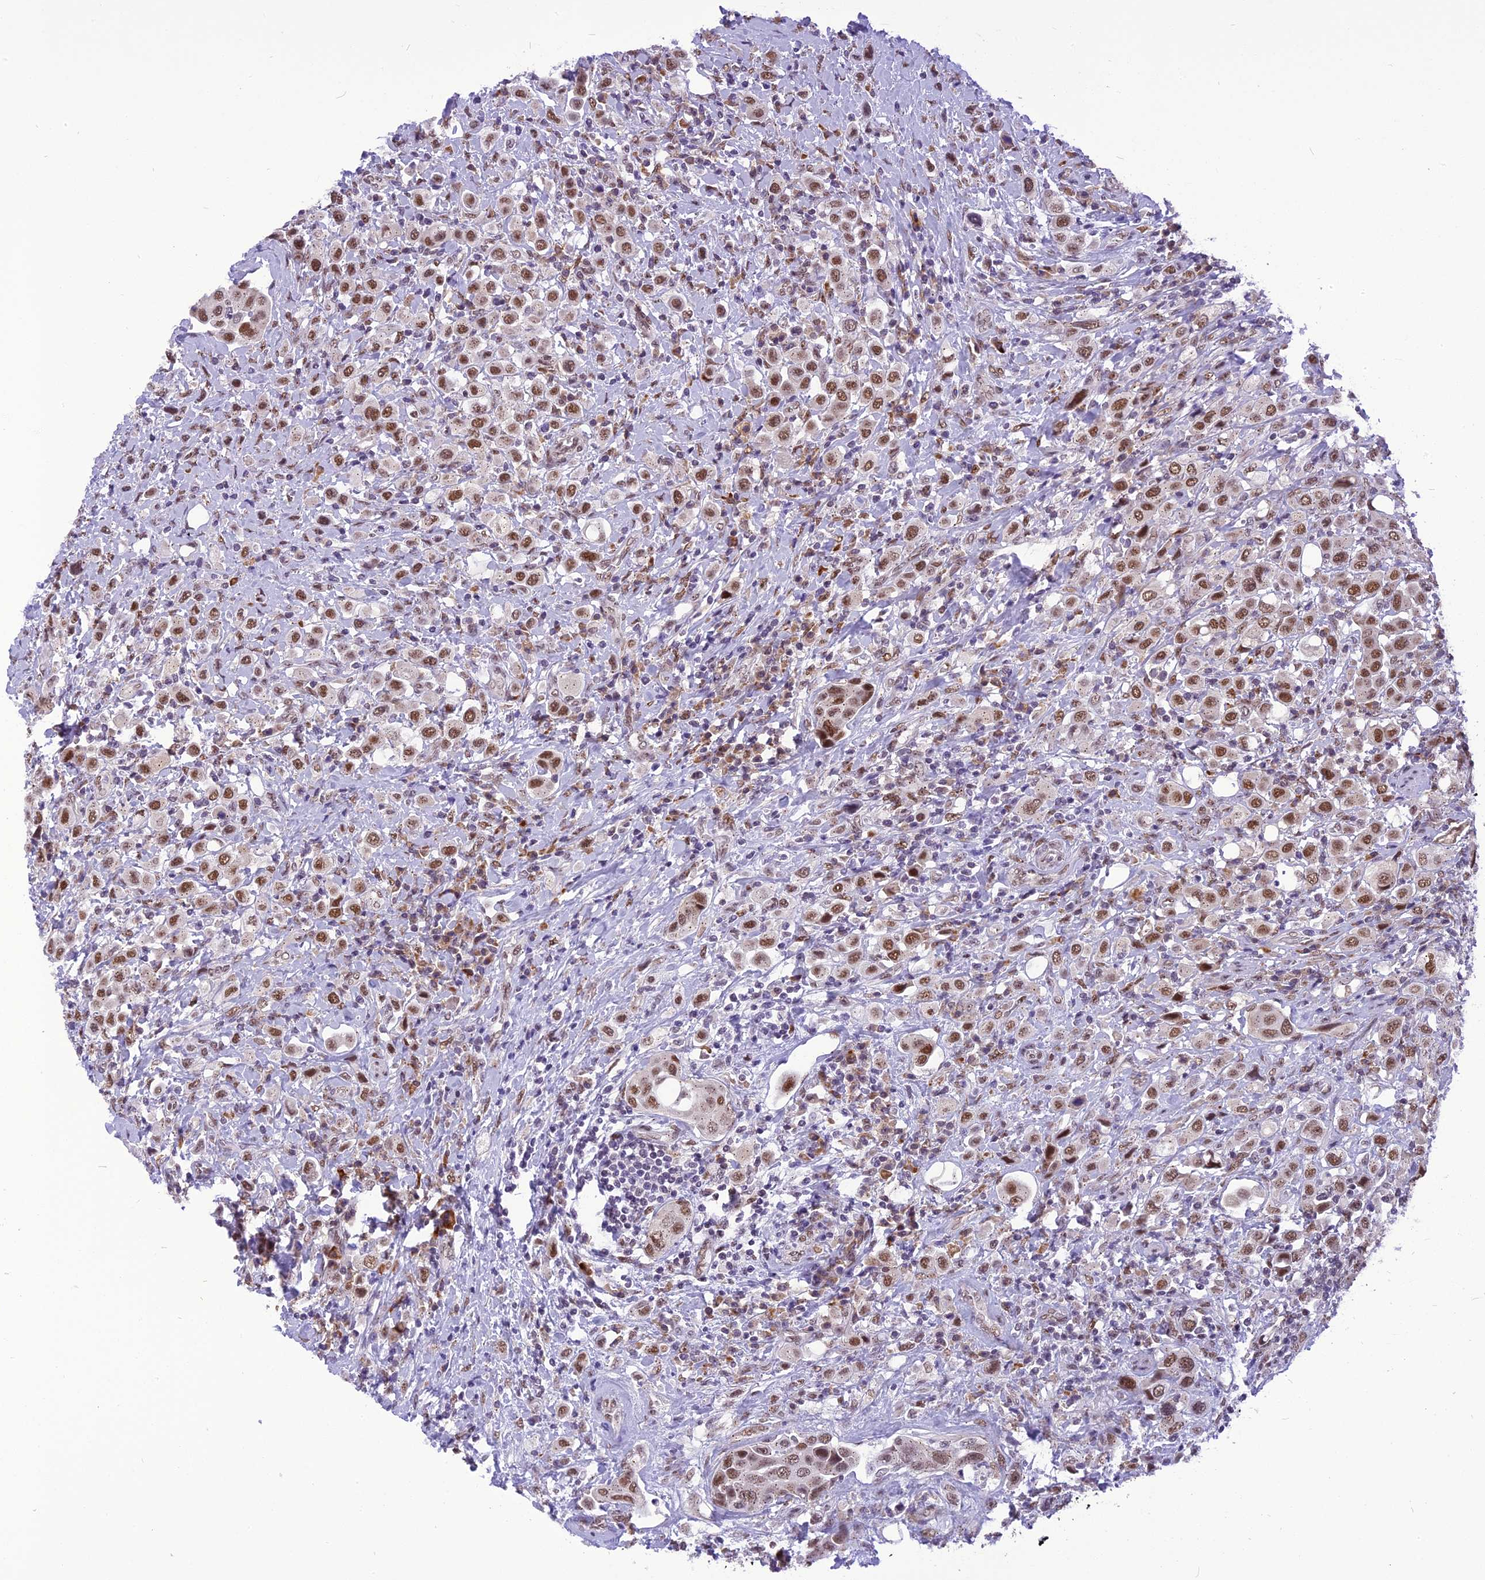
{"staining": {"intensity": "moderate", "quantity": ">75%", "location": "nuclear"}, "tissue": "urothelial cancer", "cell_type": "Tumor cells", "image_type": "cancer", "snomed": [{"axis": "morphology", "description": "Urothelial carcinoma, High grade"}, {"axis": "topography", "description": "Urinary bladder"}], "caption": "This photomicrograph exhibits immunohistochemistry staining of urothelial carcinoma (high-grade), with medium moderate nuclear staining in approximately >75% of tumor cells.", "gene": "IRF2BP1", "patient": {"sex": "male", "age": 50}}